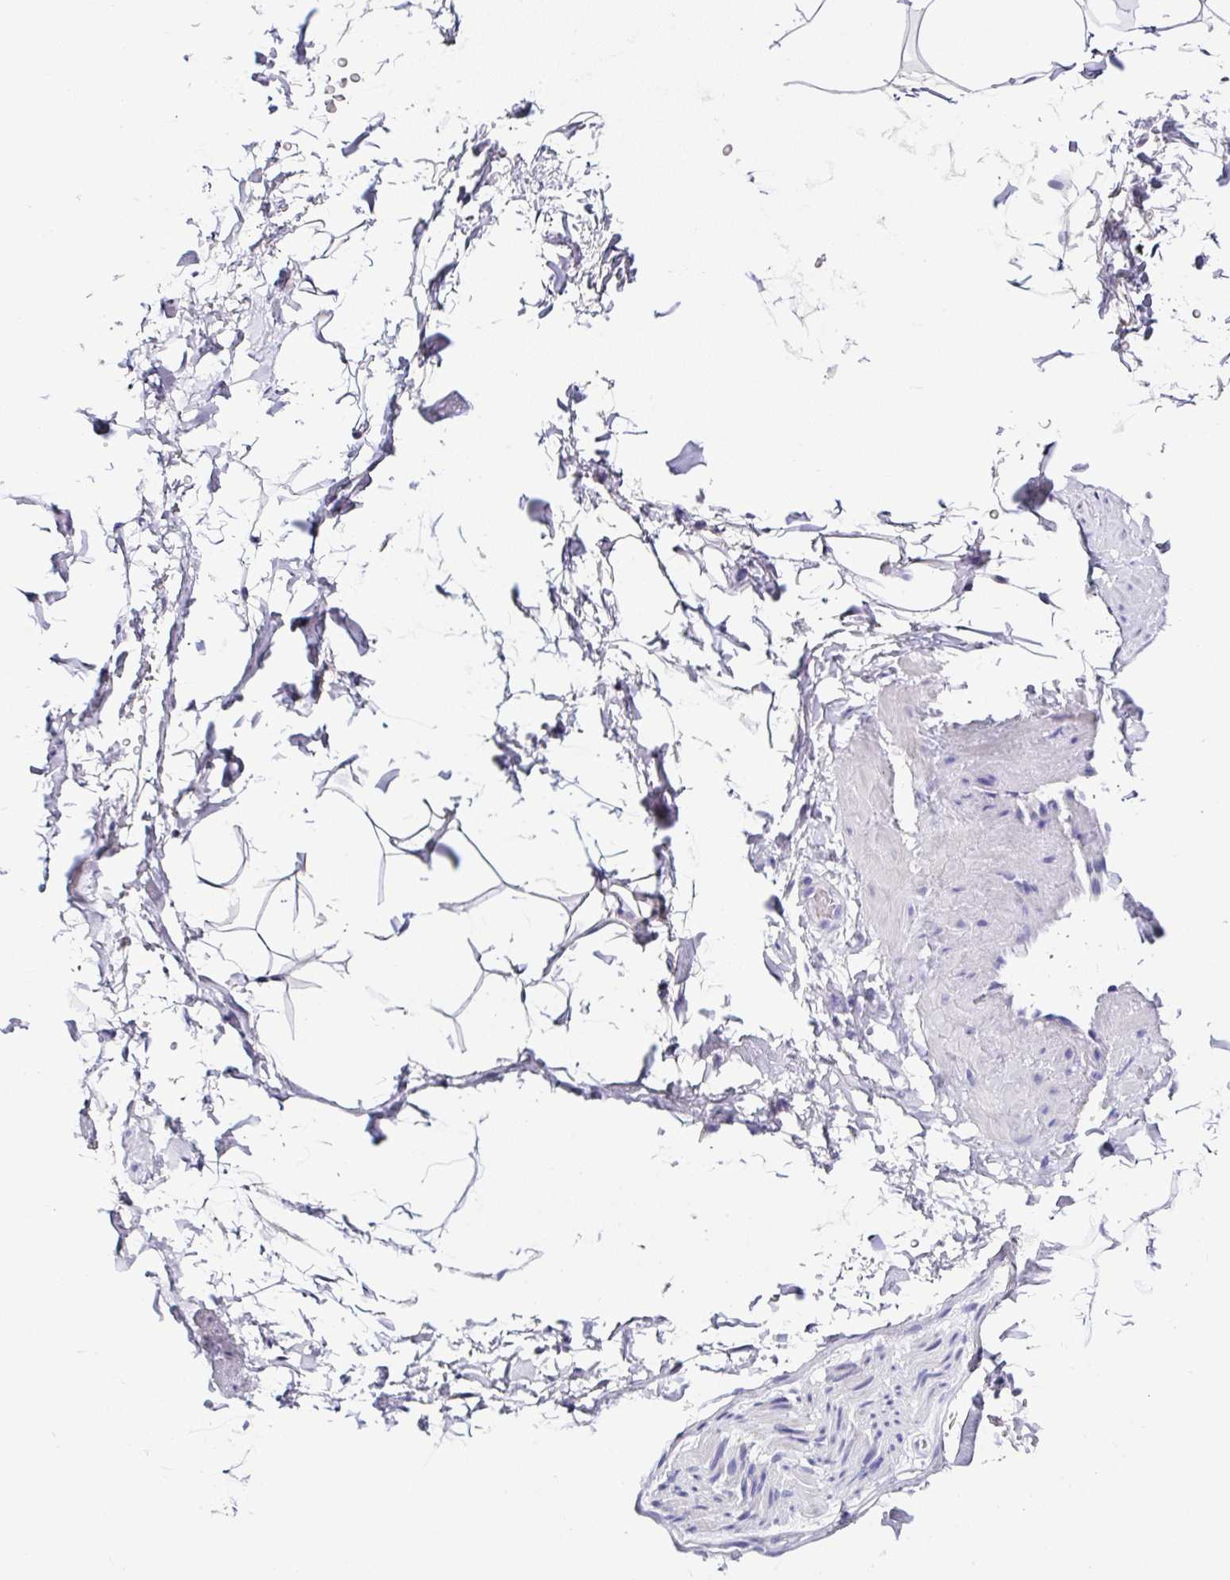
{"staining": {"intensity": "negative", "quantity": "none", "location": "none"}, "tissue": "adipose tissue", "cell_type": "Adipocytes", "image_type": "normal", "snomed": [{"axis": "morphology", "description": "Normal tissue, NOS"}, {"axis": "topography", "description": "Vascular tissue"}, {"axis": "topography", "description": "Peripheral nerve tissue"}], "caption": "A micrograph of adipose tissue stained for a protein shows no brown staining in adipocytes. (Stains: DAB (3,3'-diaminobenzidine) immunohistochemistry with hematoxylin counter stain, Microscopy: brightfield microscopy at high magnification).", "gene": "UGT3A1", "patient": {"sex": "male", "age": 41}}